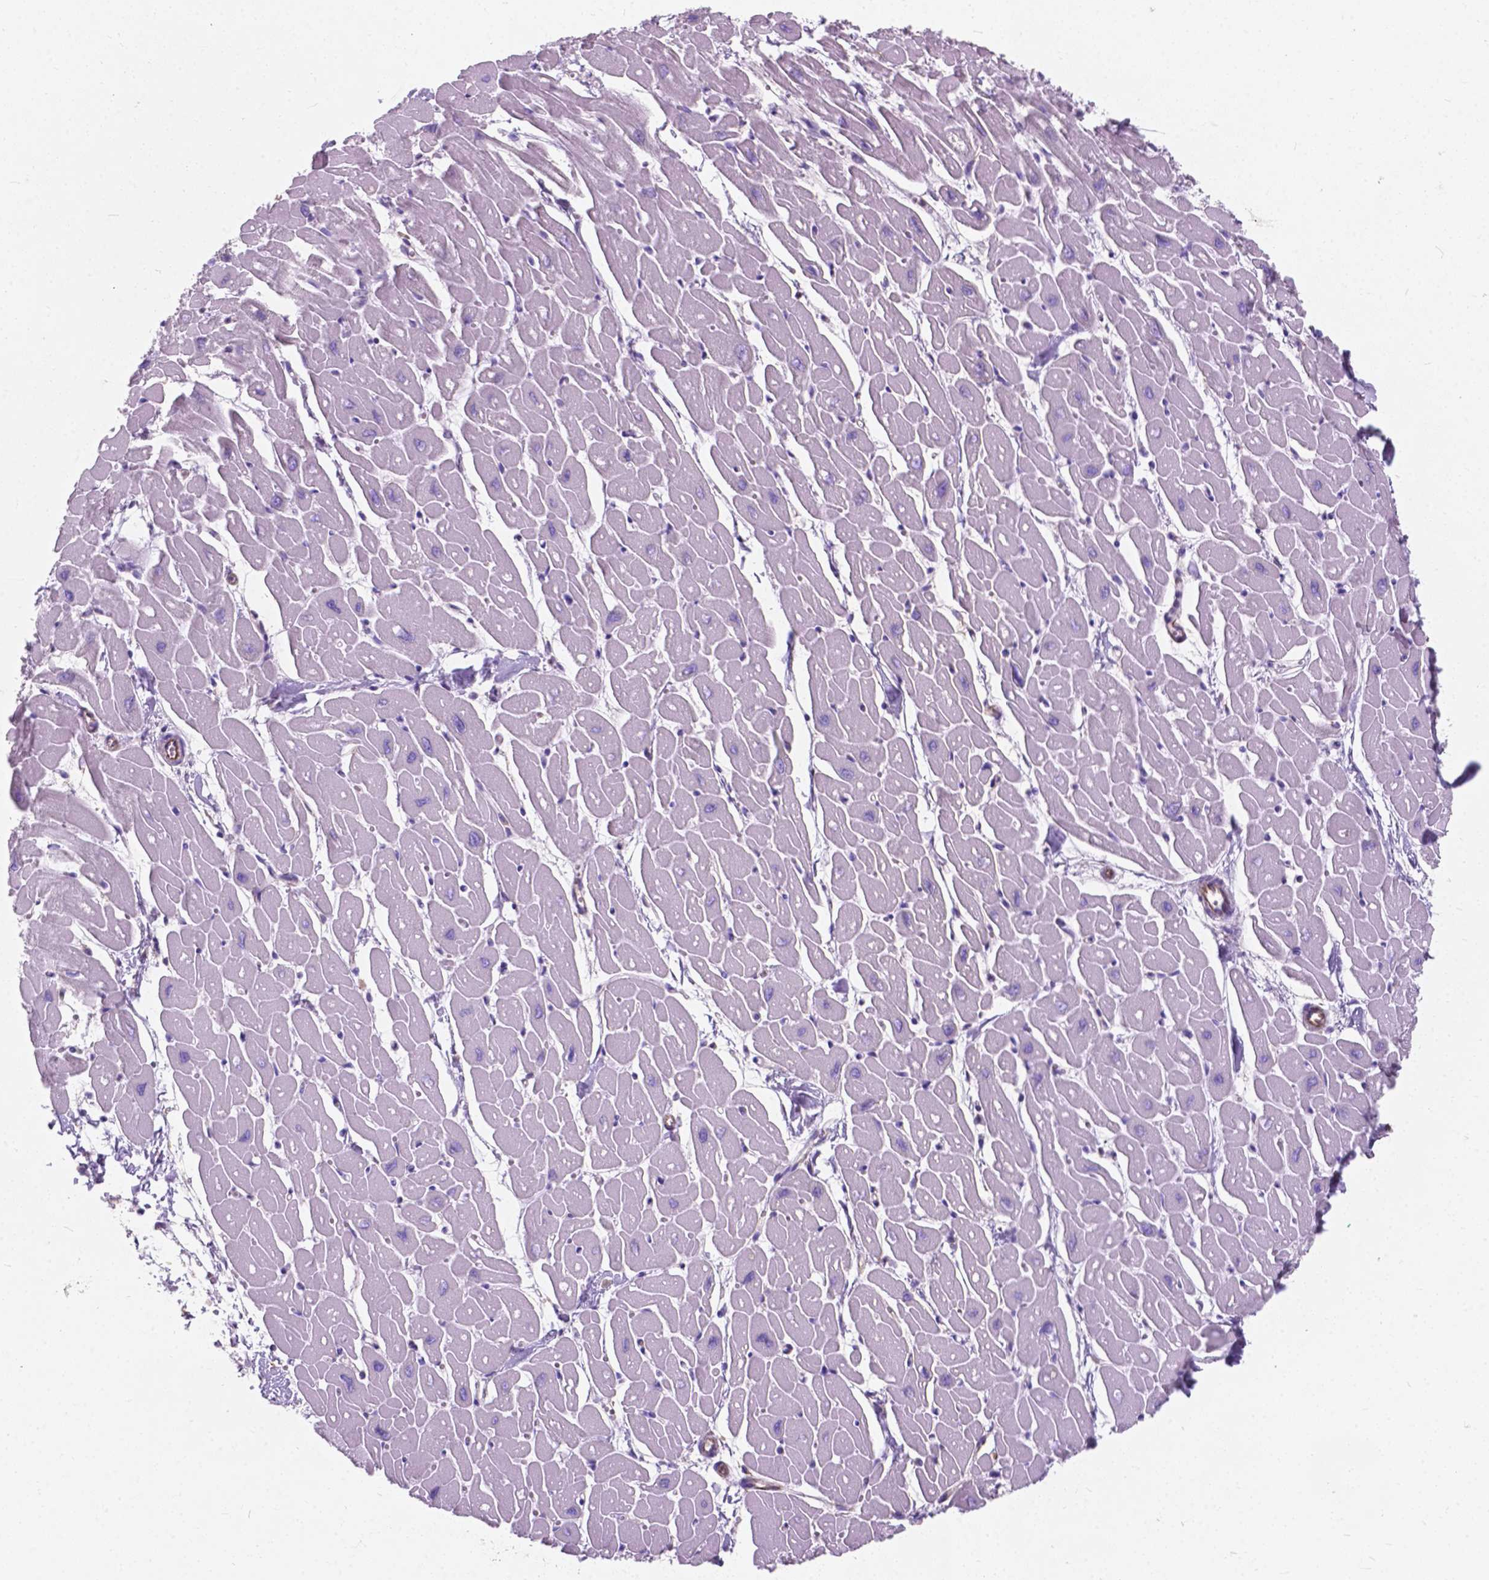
{"staining": {"intensity": "negative", "quantity": "none", "location": "none"}, "tissue": "heart muscle", "cell_type": "Cardiomyocytes", "image_type": "normal", "snomed": [{"axis": "morphology", "description": "Normal tissue, NOS"}, {"axis": "topography", "description": "Heart"}], "caption": "This image is of unremarkable heart muscle stained with immunohistochemistry to label a protein in brown with the nuclei are counter-stained blue. There is no staining in cardiomyocytes. Brightfield microscopy of immunohistochemistry (IHC) stained with DAB (3,3'-diaminobenzidine) (brown) and hematoxylin (blue), captured at high magnification.", "gene": "AMOT", "patient": {"sex": "male", "age": 57}}